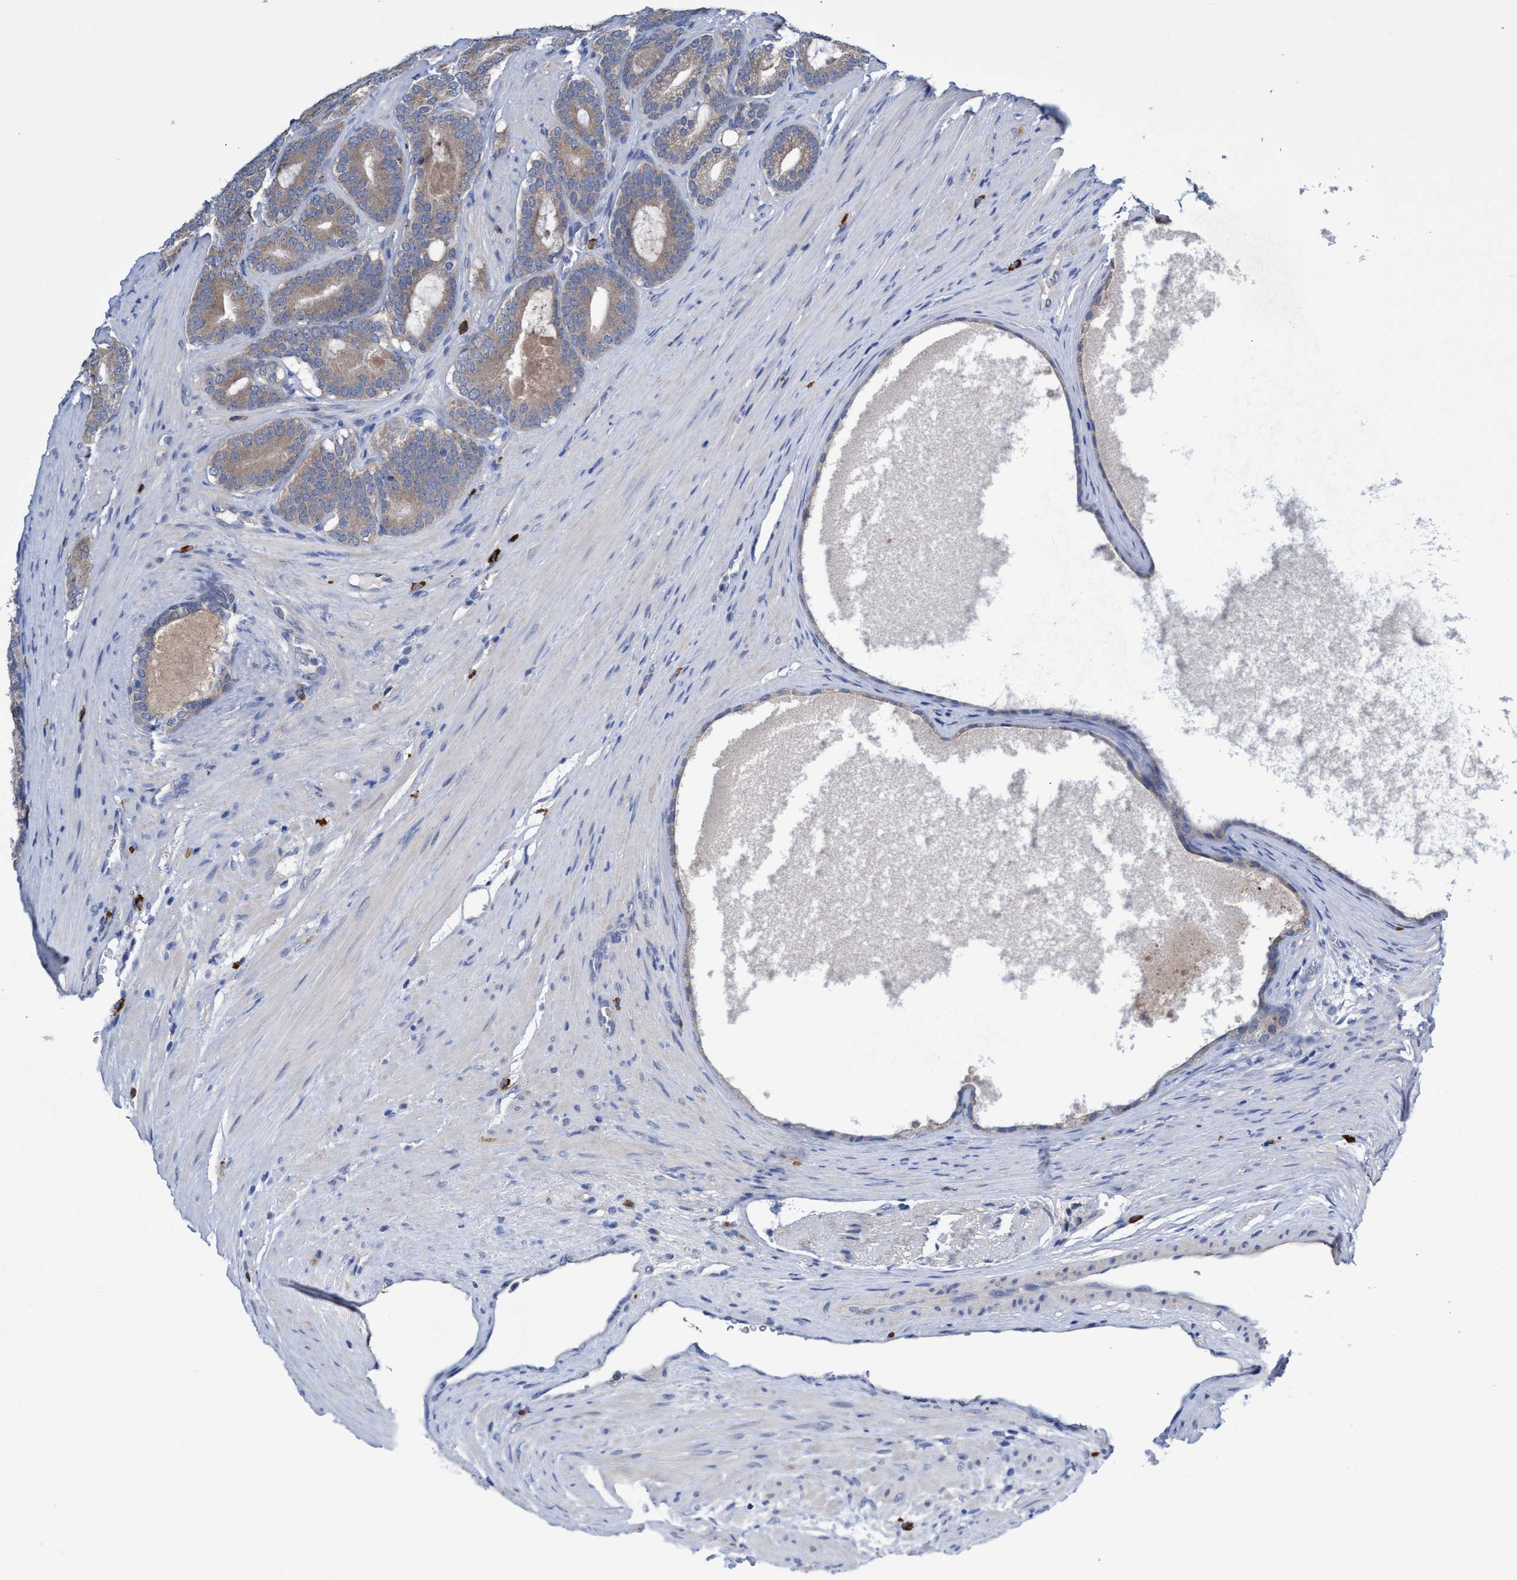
{"staining": {"intensity": "weak", "quantity": ">75%", "location": "cytoplasmic/membranous"}, "tissue": "prostate cancer", "cell_type": "Tumor cells", "image_type": "cancer", "snomed": [{"axis": "morphology", "description": "Adenocarcinoma, High grade"}, {"axis": "topography", "description": "Prostate"}], "caption": "A histopathology image of human prostate high-grade adenocarcinoma stained for a protein displays weak cytoplasmic/membranous brown staining in tumor cells.", "gene": "SVEP1", "patient": {"sex": "male", "age": 60}}